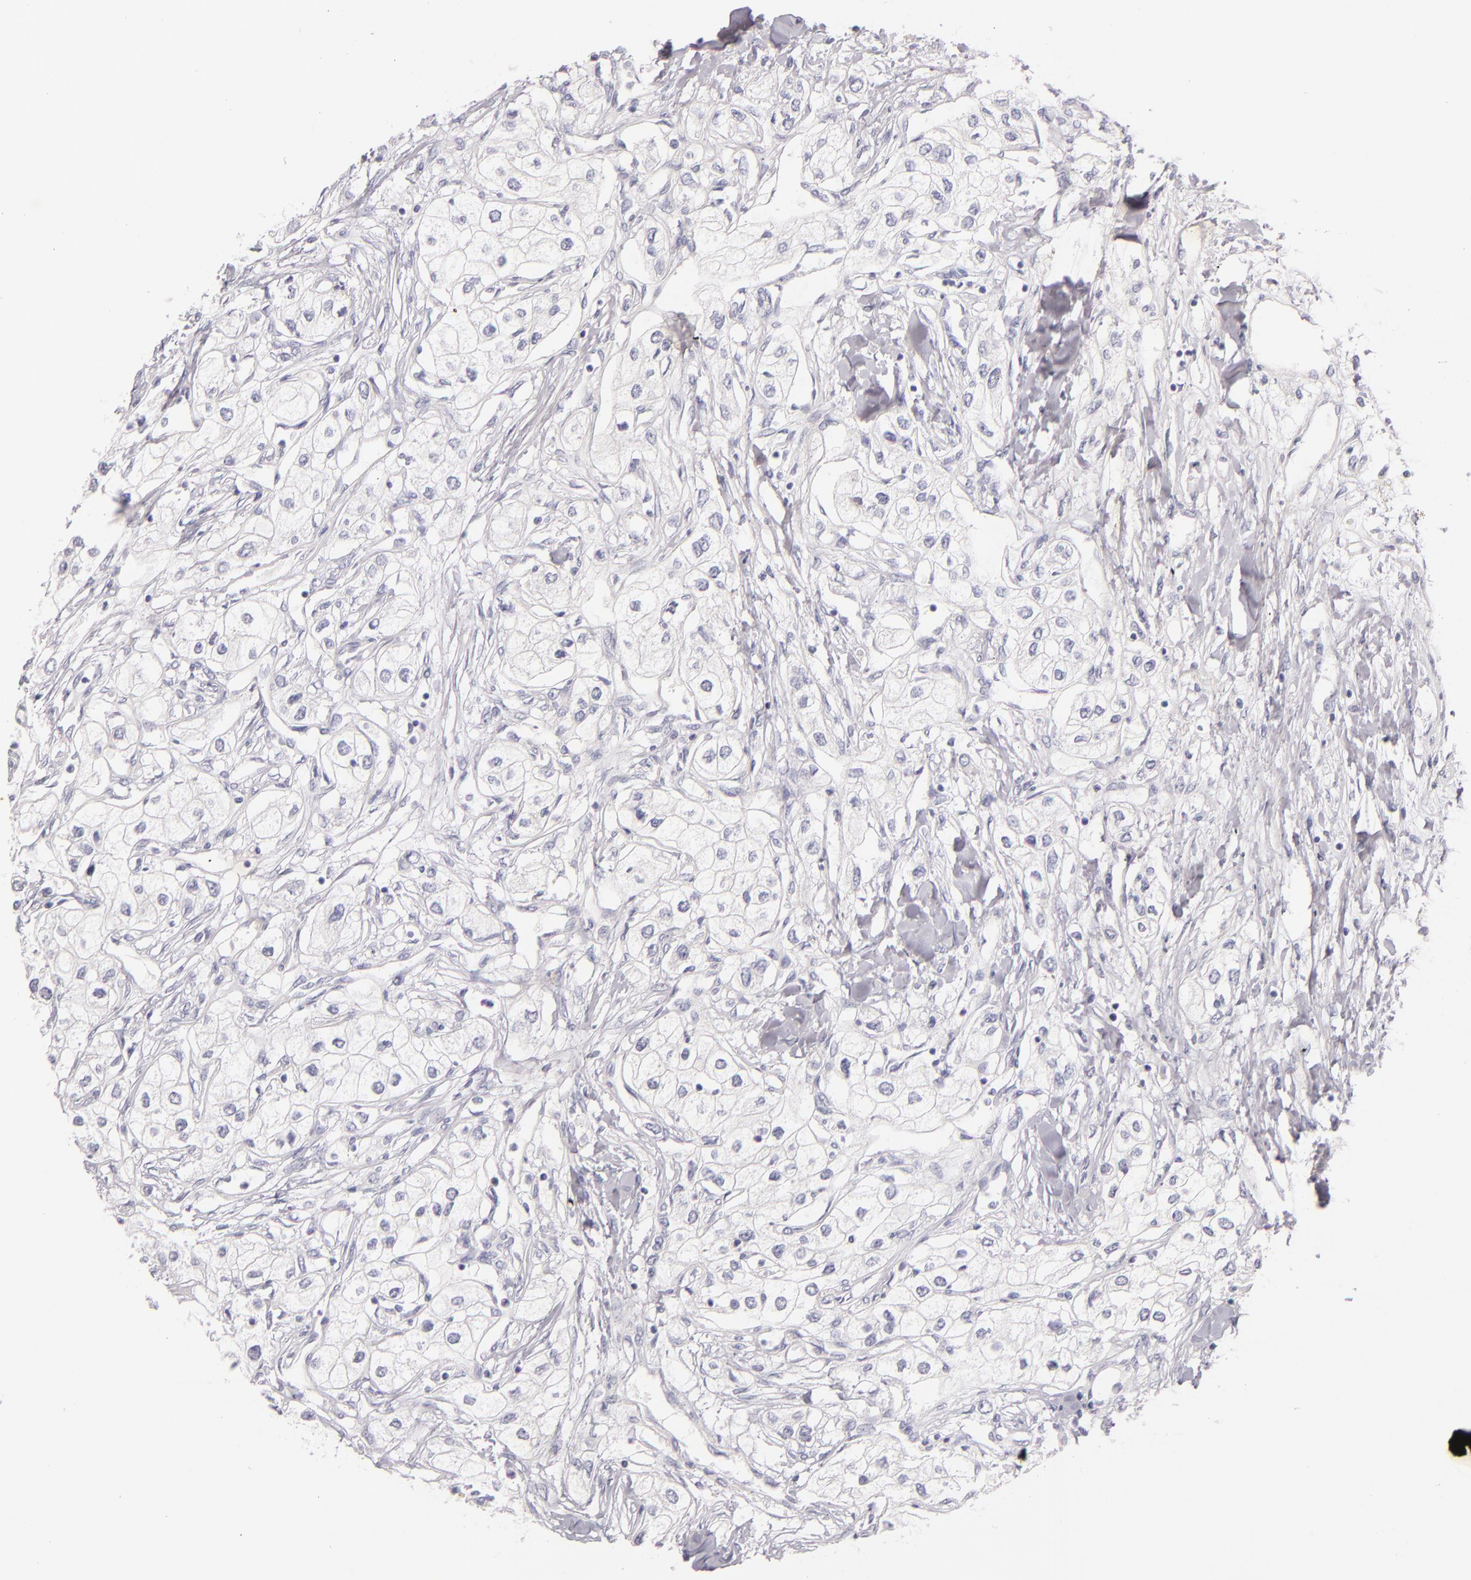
{"staining": {"intensity": "negative", "quantity": "none", "location": "none"}, "tissue": "renal cancer", "cell_type": "Tumor cells", "image_type": "cancer", "snomed": [{"axis": "morphology", "description": "Adenocarcinoma, NOS"}, {"axis": "topography", "description": "Kidney"}], "caption": "Protein analysis of renal cancer (adenocarcinoma) shows no significant staining in tumor cells.", "gene": "FABP1", "patient": {"sex": "male", "age": 57}}